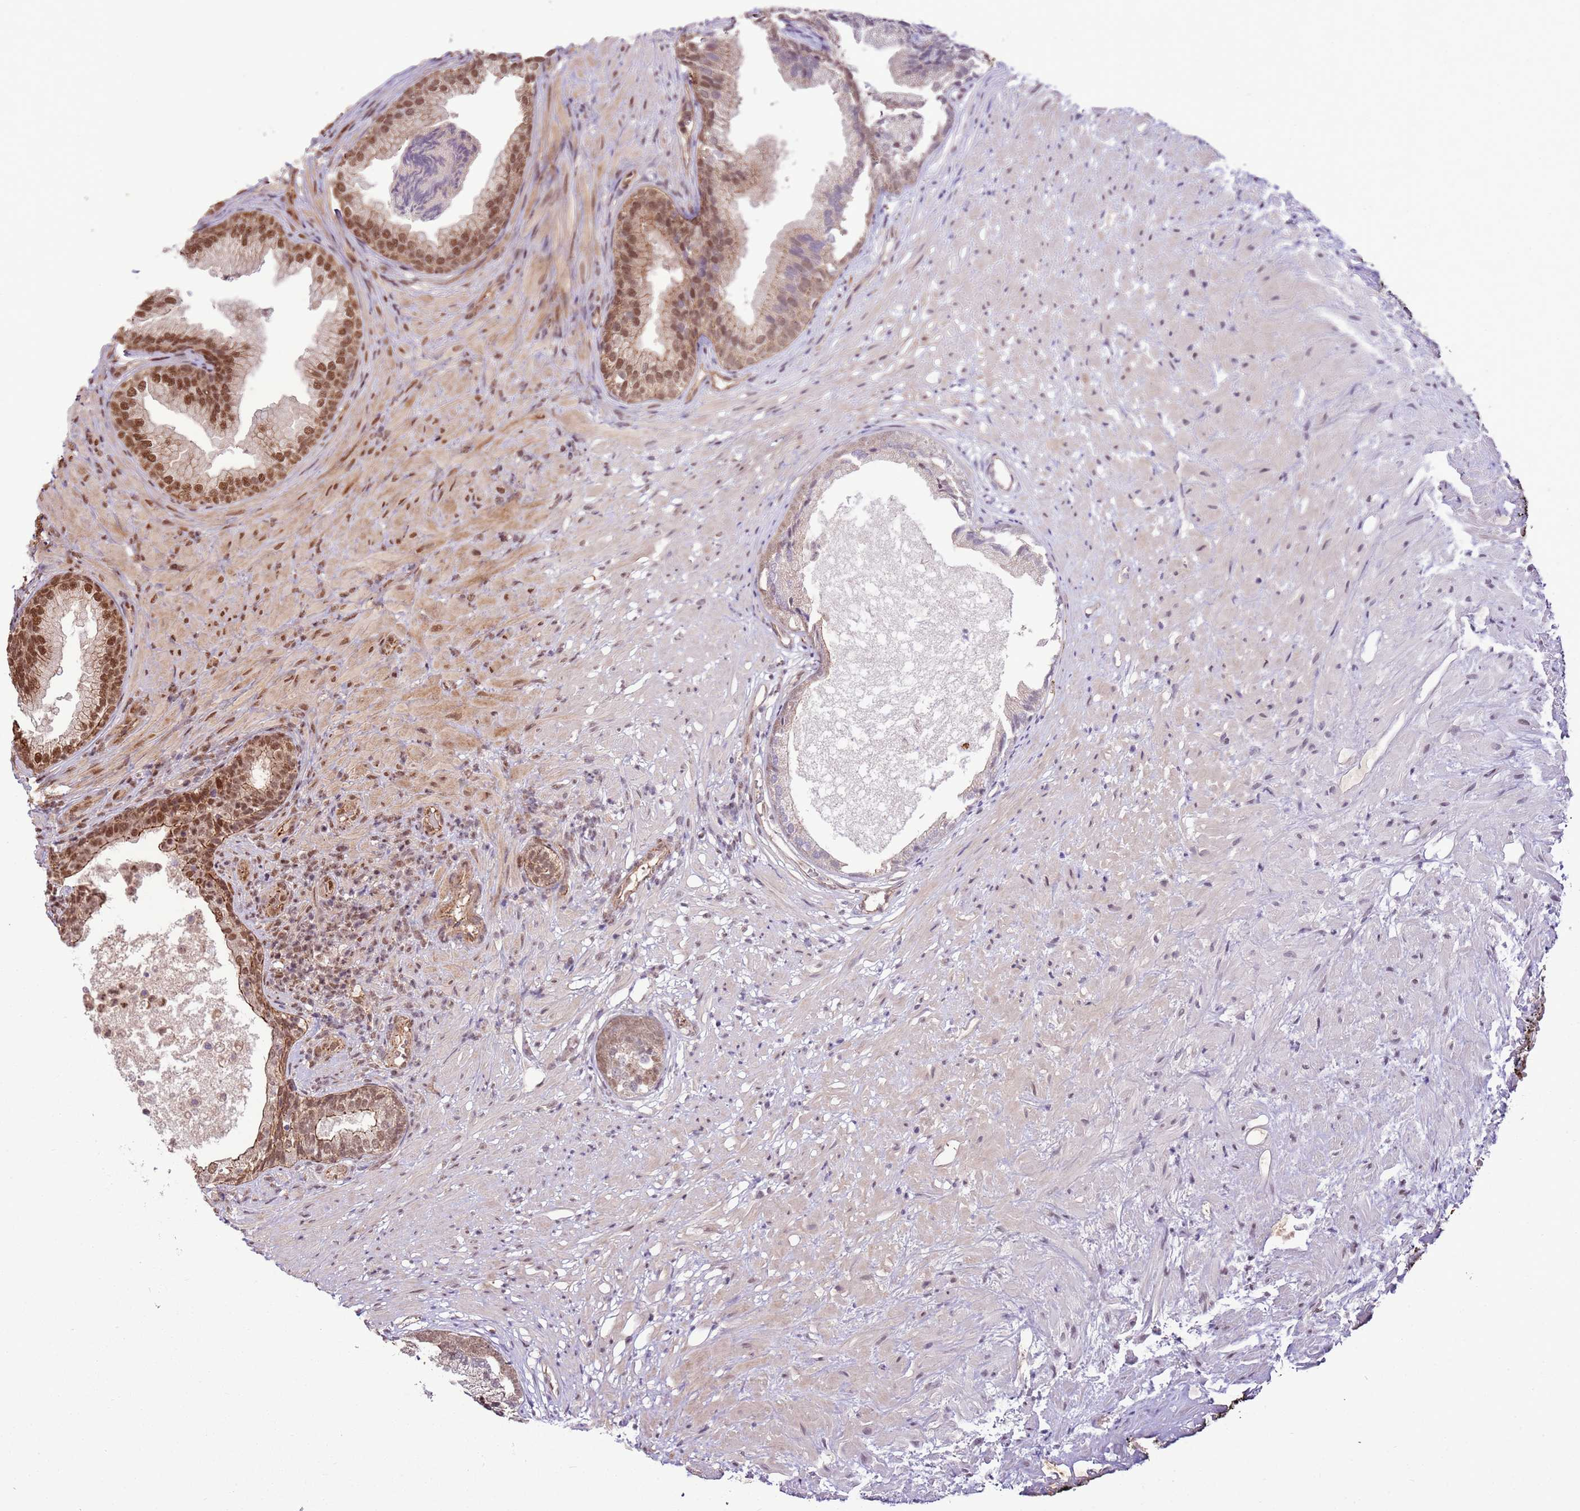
{"staining": {"intensity": "strong", "quantity": ">75%", "location": "nuclear"}, "tissue": "prostate", "cell_type": "Glandular cells", "image_type": "normal", "snomed": [{"axis": "morphology", "description": "Normal tissue, NOS"}, {"axis": "topography", "description": "Prostate"}], "caption": "Protein expression analysis of benign prostate demonstrates strong nuclear staining in about >75% of glandular cells.", "gene": "ZBTB12", "patient": {"sex": "male", "age": 76}}